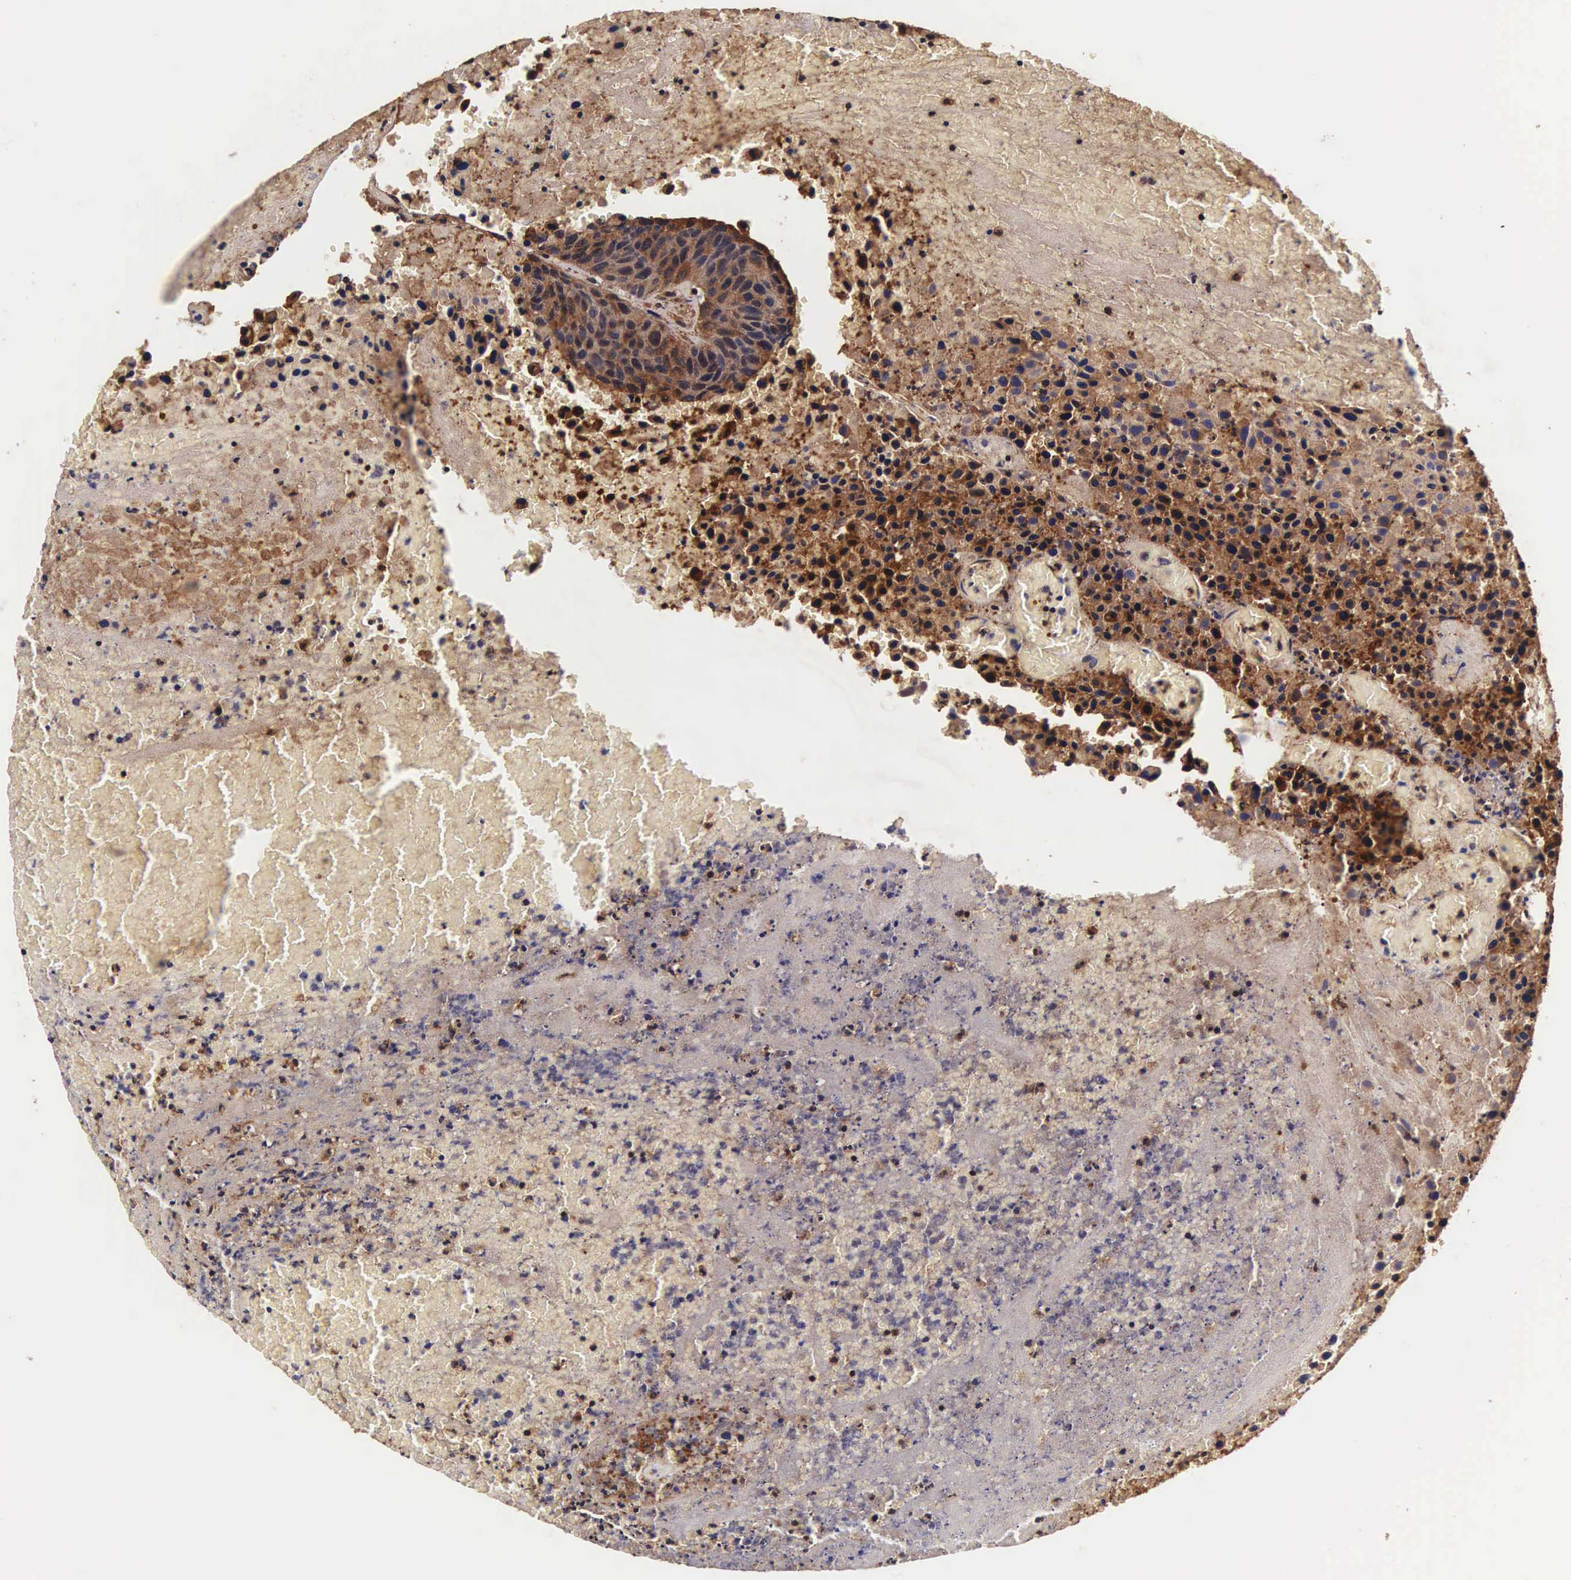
{"staining": {"intensity": "moderate", "quantity": ">75%", "location": "cytoplasmic/membranous,nuclear"}, "tissue": "urothelial cancer", "cell_type": "Tumor cells", "image_type": "cancer", "snomed": [{"axis": "morphology", "description": "Urothelial carcinoma, High grade"}, {"axis": "topography", "description": "Urinary bladder"}], "caption": "High-magnification brightfield microscopy of high-grade urothelial carcinoma stained with DAB (brown) and counterstained with hematoxylin (blue). tumor cells exhibit moderate cytoplasmic/membranous and nuclear staining is present in approximately>75% of cells.", "gene": "TECPR2", "patient": {"sex": "male", "age": 66}}